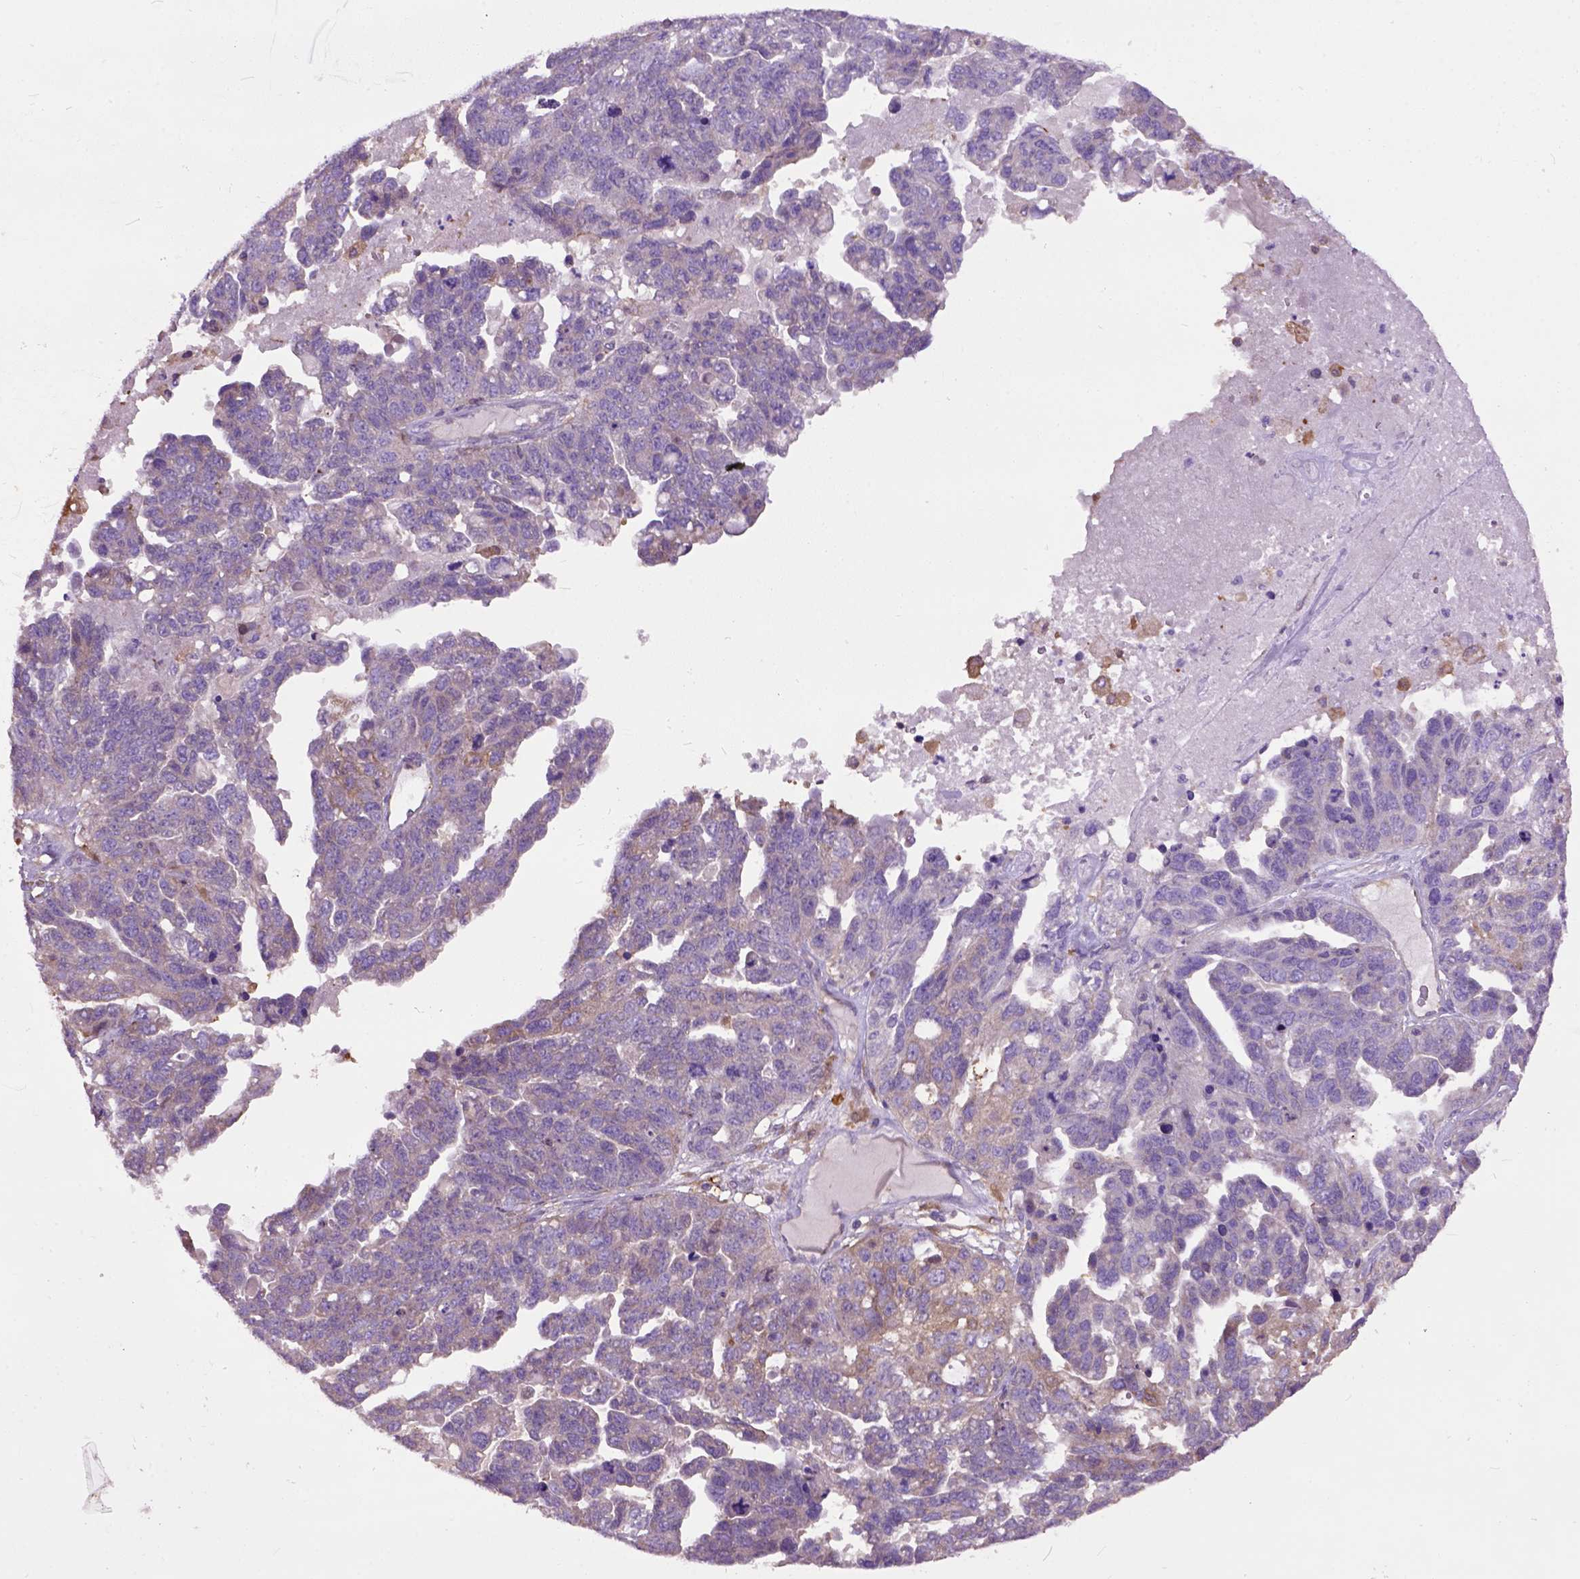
{"staining": {"intensity": "weak", "quantity": "25%-75%", "location": "cytoplasmic/membranous"}, "tissue": "ovarian cancer", "cell_type": "Tumor cells", "image_type": "cancer", "snomed": [{"axis": "morphology", "description": "Cystadenocarcinoma, serous, NOS"}, {"axis": "topography", "description": "Ovary"}], "caption": "An immunohistochemistry photomicrograph of neoplastic tissue is shown. Protein staining in brown labels weak cytoplasmic/membranous positivity in serous cystadenocarcinoma (ovarian) within tumor cells.", "gene": "SEMA4F", "patient": {"sex": "female", "age": 71}}